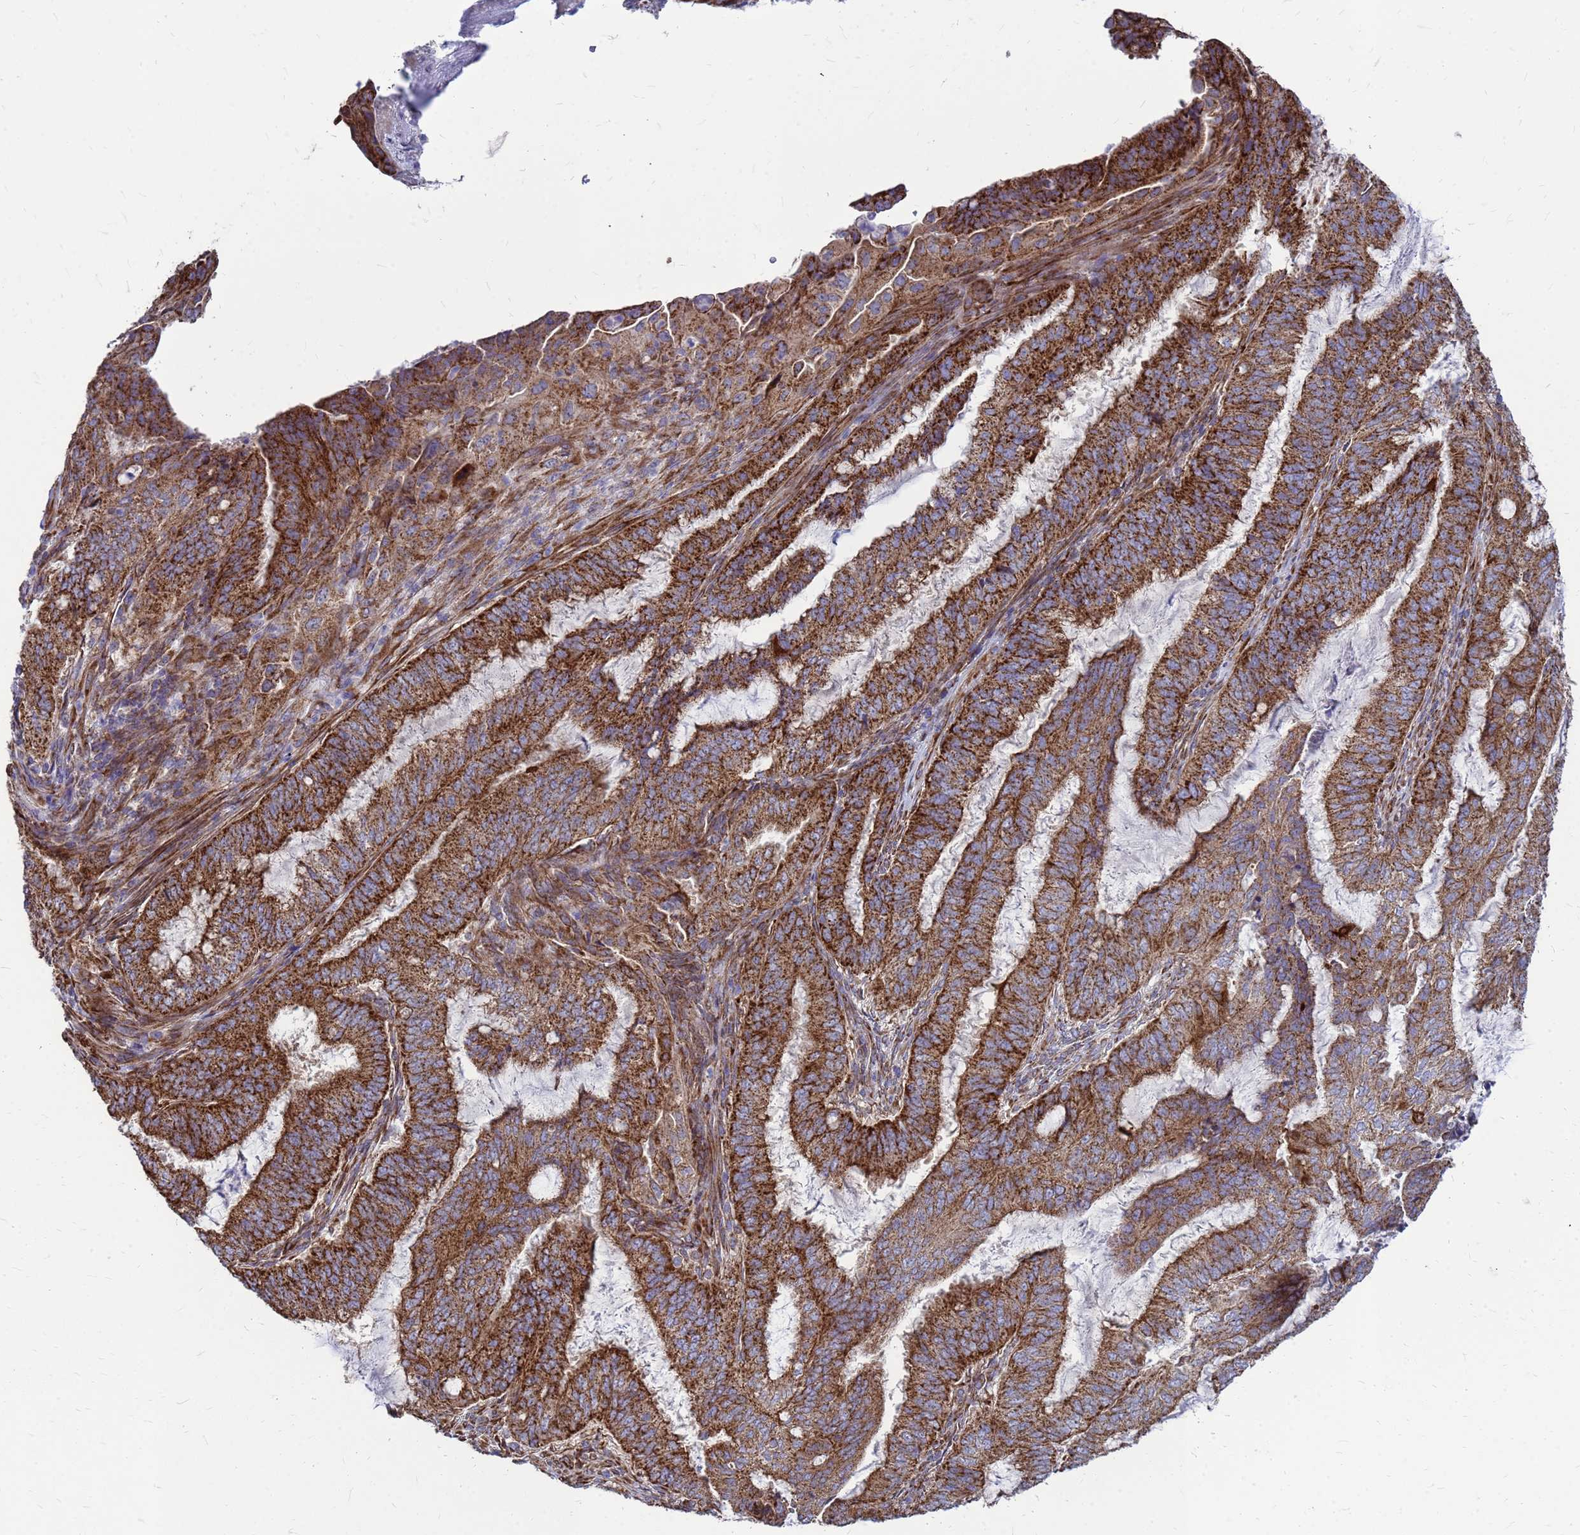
{"staining": {"intensity": "strong", "quantity": ">75%", "location": "cytoplasmic/membranous"}, "tissue": "endometrial cancer", "cell_type": "Tumor cells", "image_type": "cancer", "snomed": [{"axis": "morphology", "description": "Adenocarcinoma, NOS"}, {"axis": "topography", "description": "Endometrium"}], "caption": "Brown immunohistochemical staining in human endometrial adenocarcinoma shows strong cytoplasmic/membranous staining in approximately >75% of tumor cells.", "gene": "FSTL4", "patient": {"sex": "female", "age": 51}}